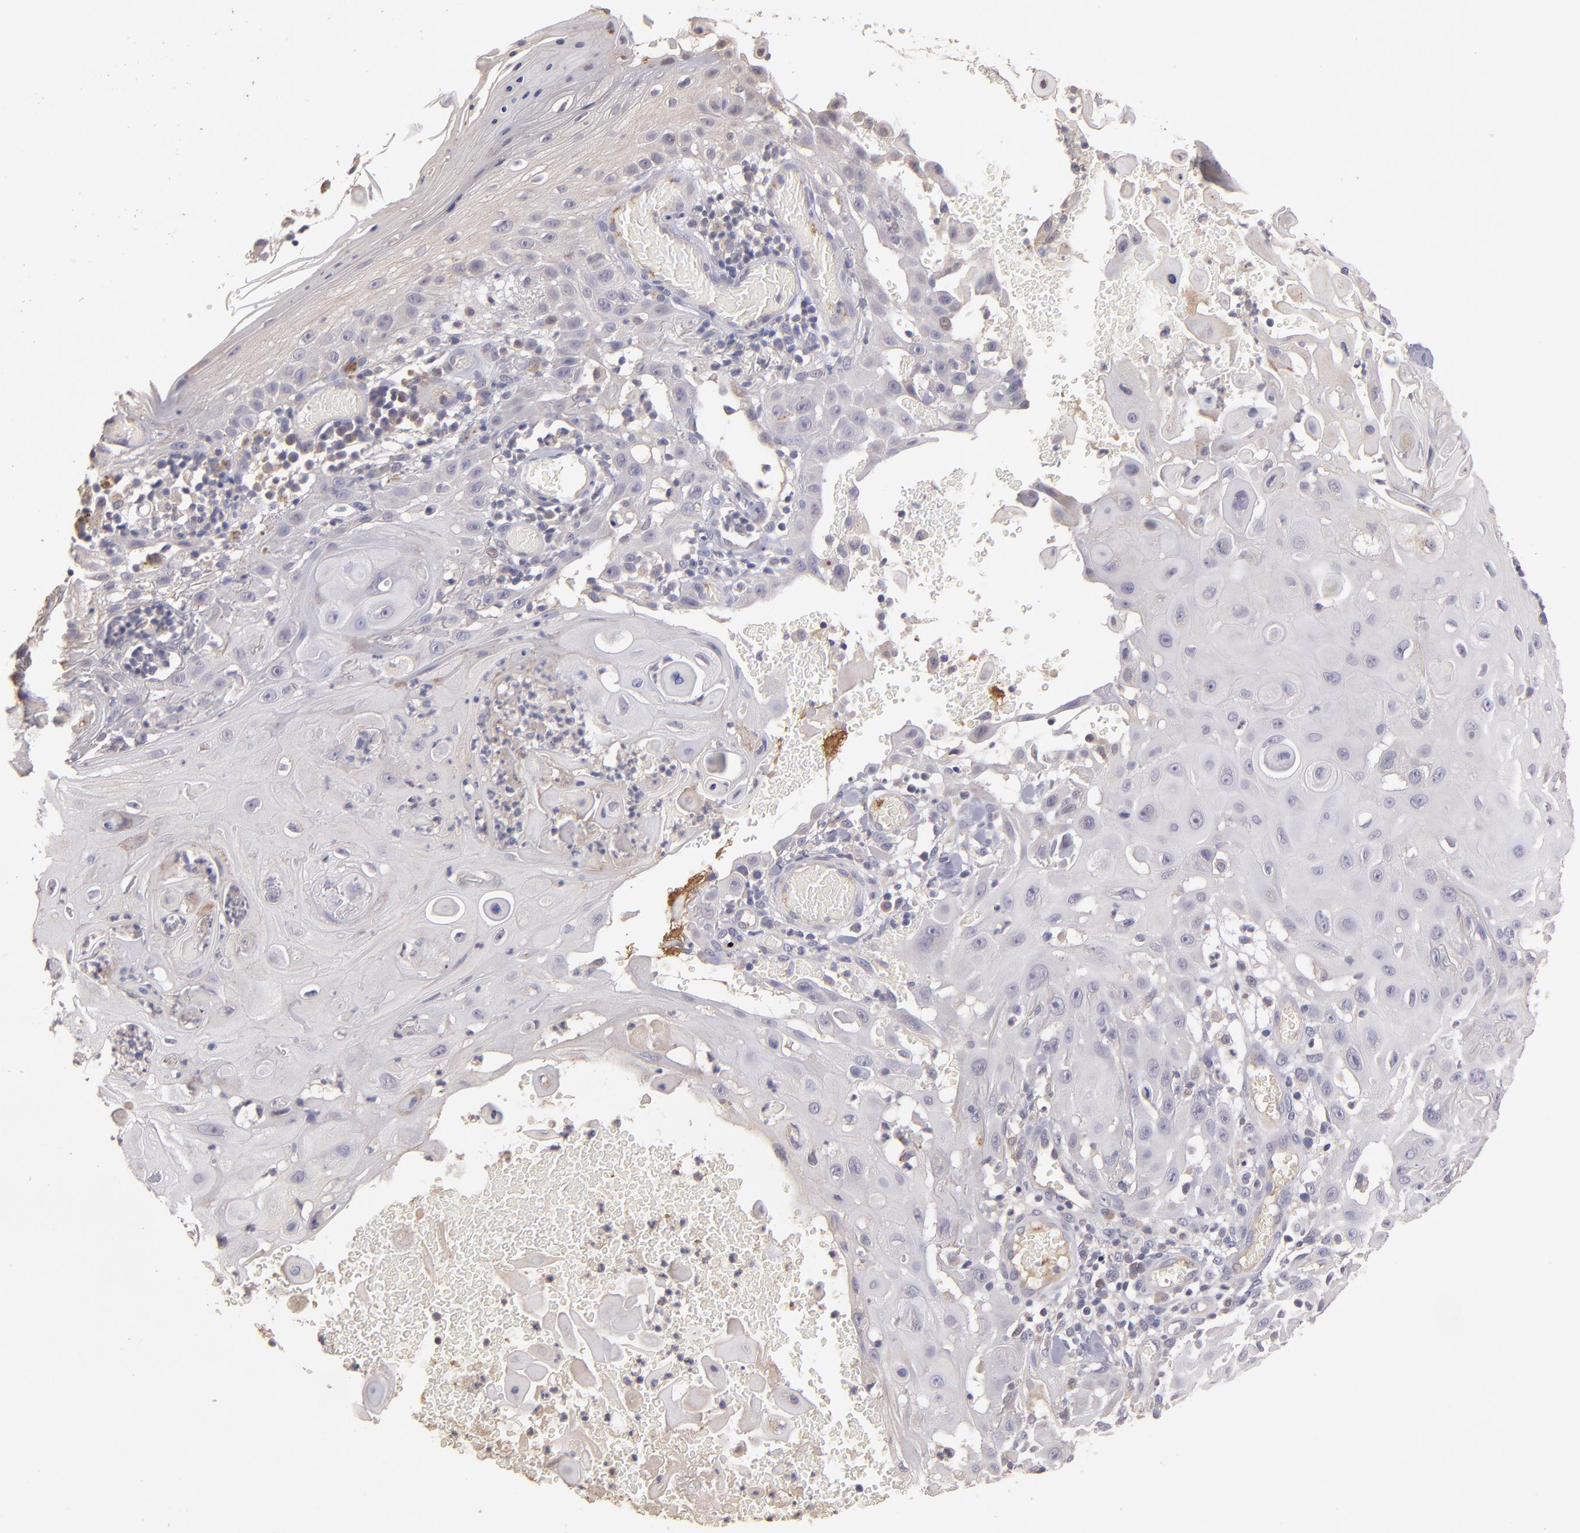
{"staining": {"intensity": "negative", "quantity": "none", "location": "none"}, "tissue": "skin cancer", "cell_type": "Tumor cells", "image_type": "cancer", "snomed": [{"axis": "morphology", "description": "Squamous cell carcinoma, NOS"}, {"axis": "topography", "description": "Skin"}], "caption": "IHC of skin cancer reveals no positivity in tumor cells.", "gene": "GNAZ", "patient": {"sex": "male", "age": 24}}